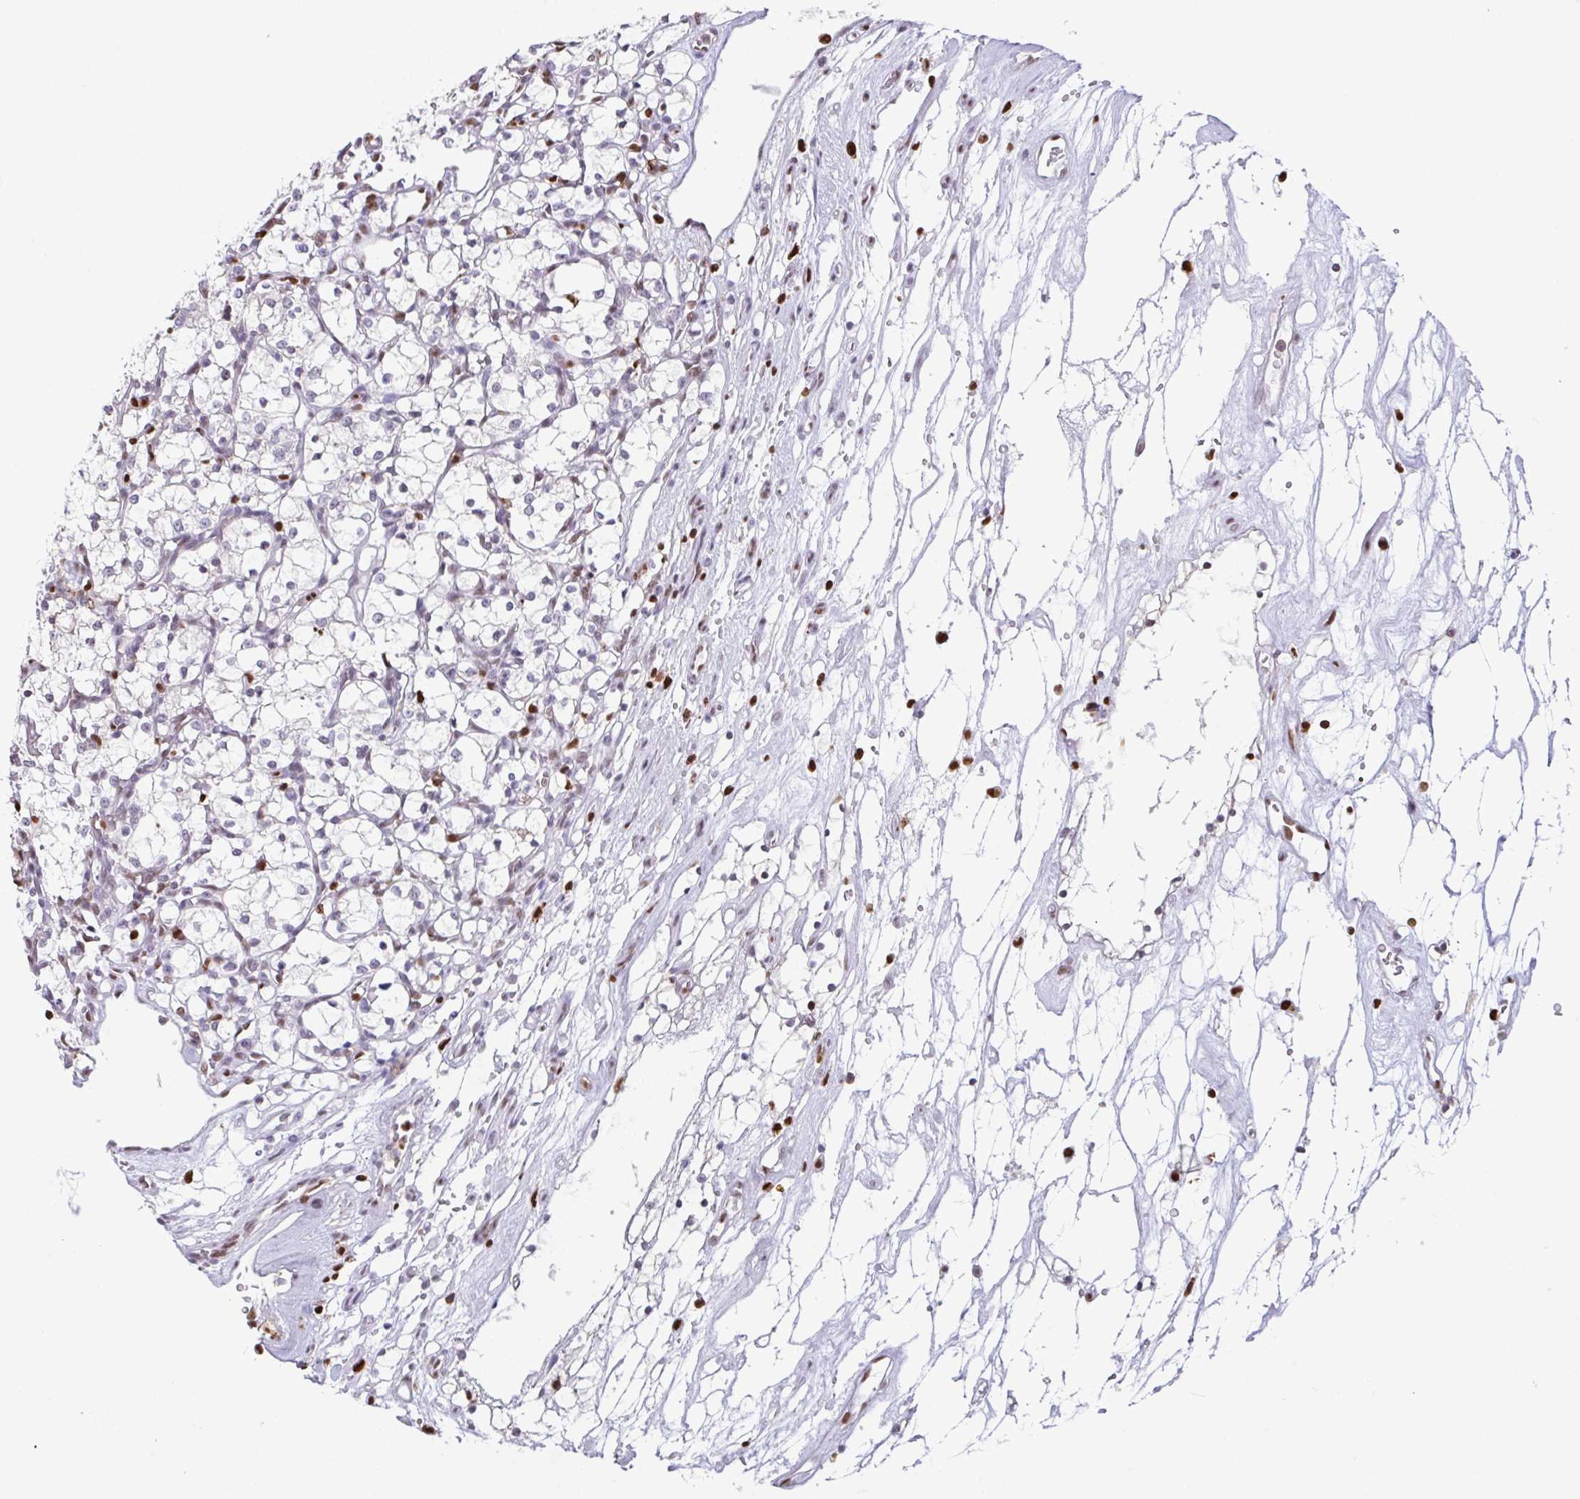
{"staining": {"intensity": "negative", "quantity": "none", "location": "none"}, "tissue": "renal cancer", "cell_type": "Tumor cells", "image_type": "cancer", "snomed": [{"axis": "morphology", "description": "Adenocarcinoma, NOS"}, {"axis": "topography", "description": "Kidney"}], "caption": "Histopathology image shows no significant protein positivity in tumor cells of renal cancer (adenocarcinoma).", "gene": "BTBD10", "patient": {"sex": "female", "age": 69}}